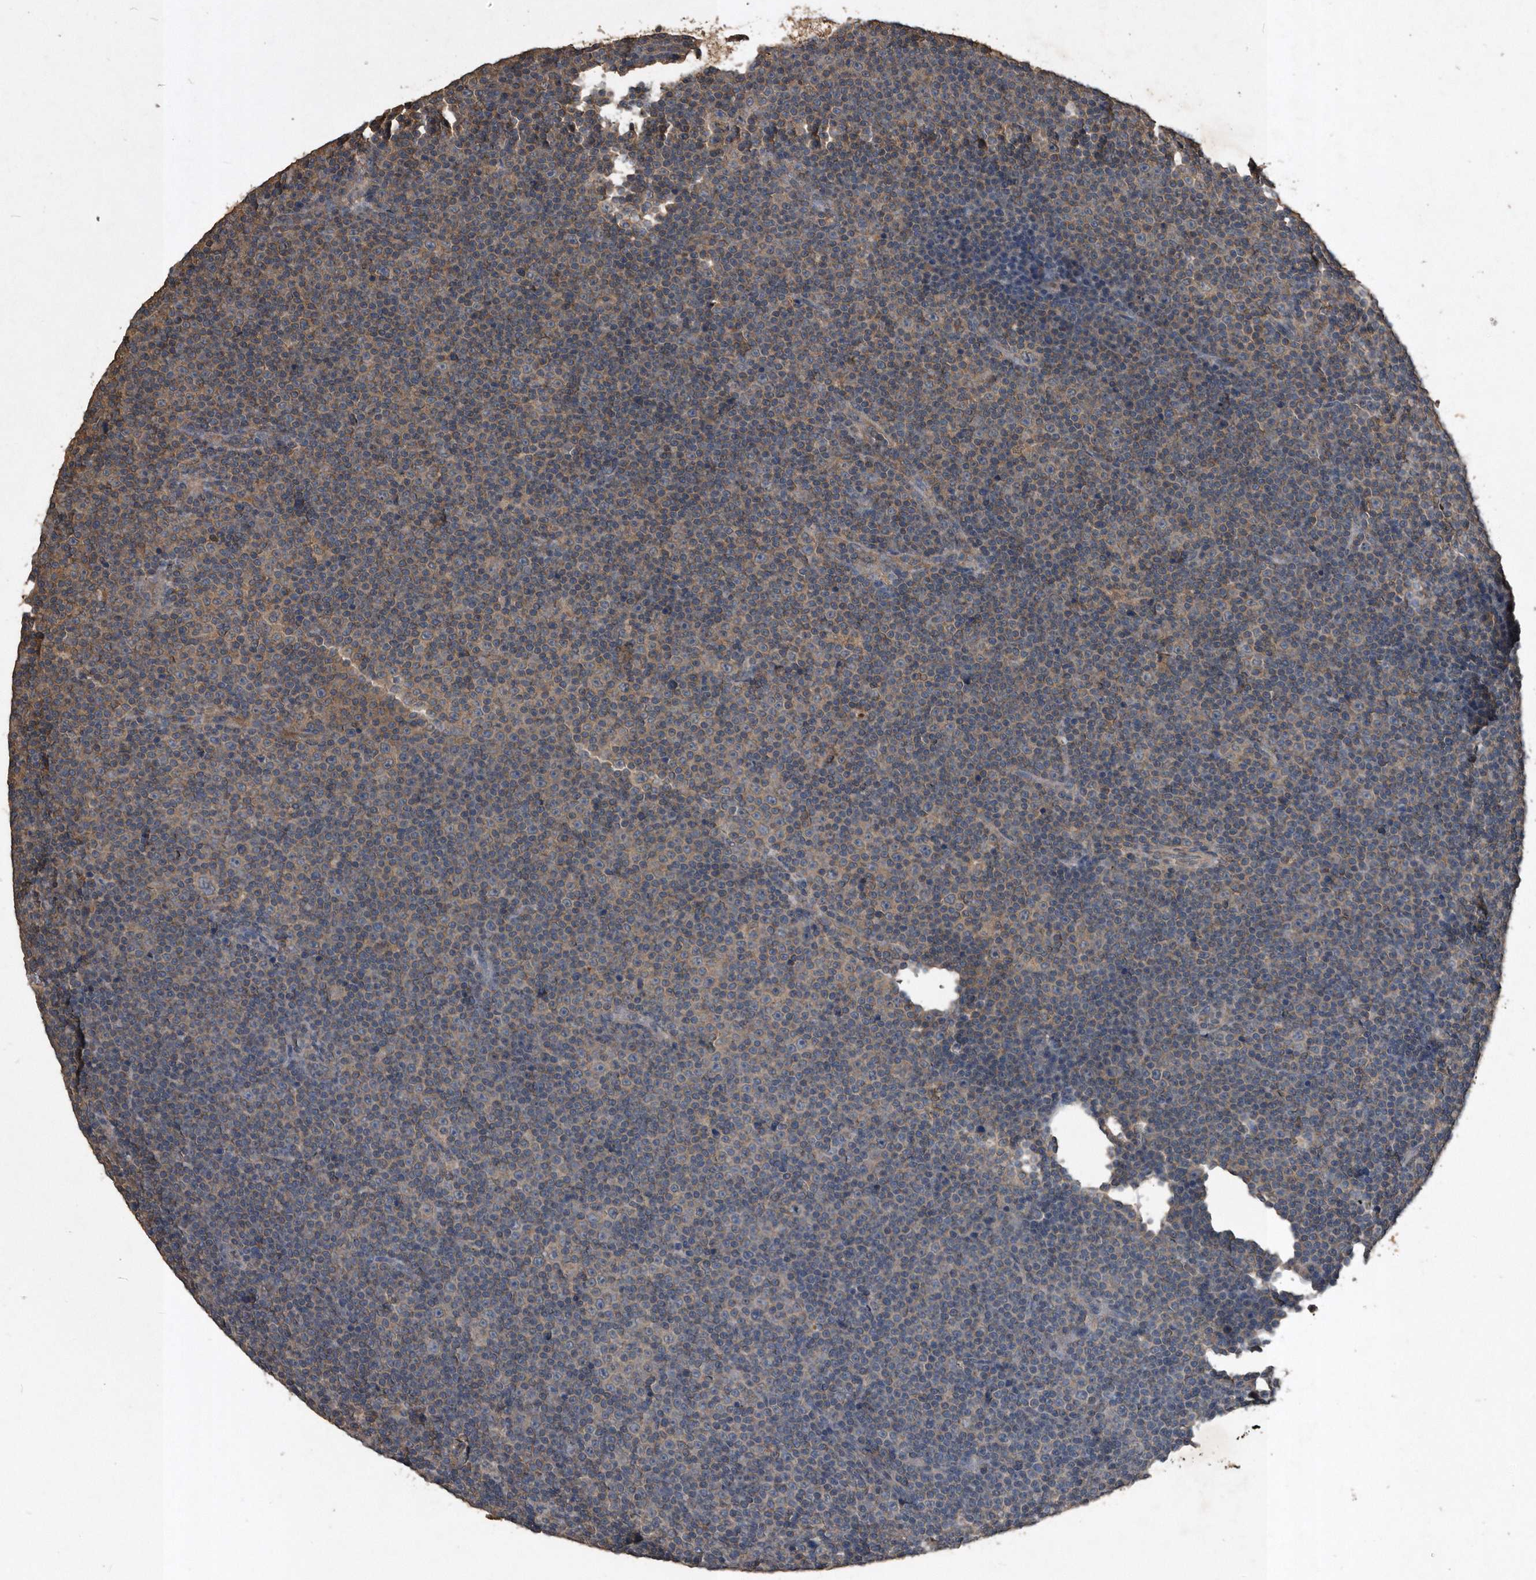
{"staining": {"intensity": "weak", "quantity": "<25%", "location": "cytoplasmic/membranous"}, "tissue": "lymphoma", "cell_type": "Tumor cells", "image_type": "cancer", "snomed": [{"axis": "morphology", "description": "Malignant lymphoma, non-Hodgkin's type, Low grade"}, {"axis": "topography", "description": "Lymph node"}], "caption": "A histopathology image of human low-grade malignant lymphoma, non-Hodgkin's type is negative for staining in tumor cells.", "gene": "NRBP1", "patient": {"sex": "female", "age": 67}}